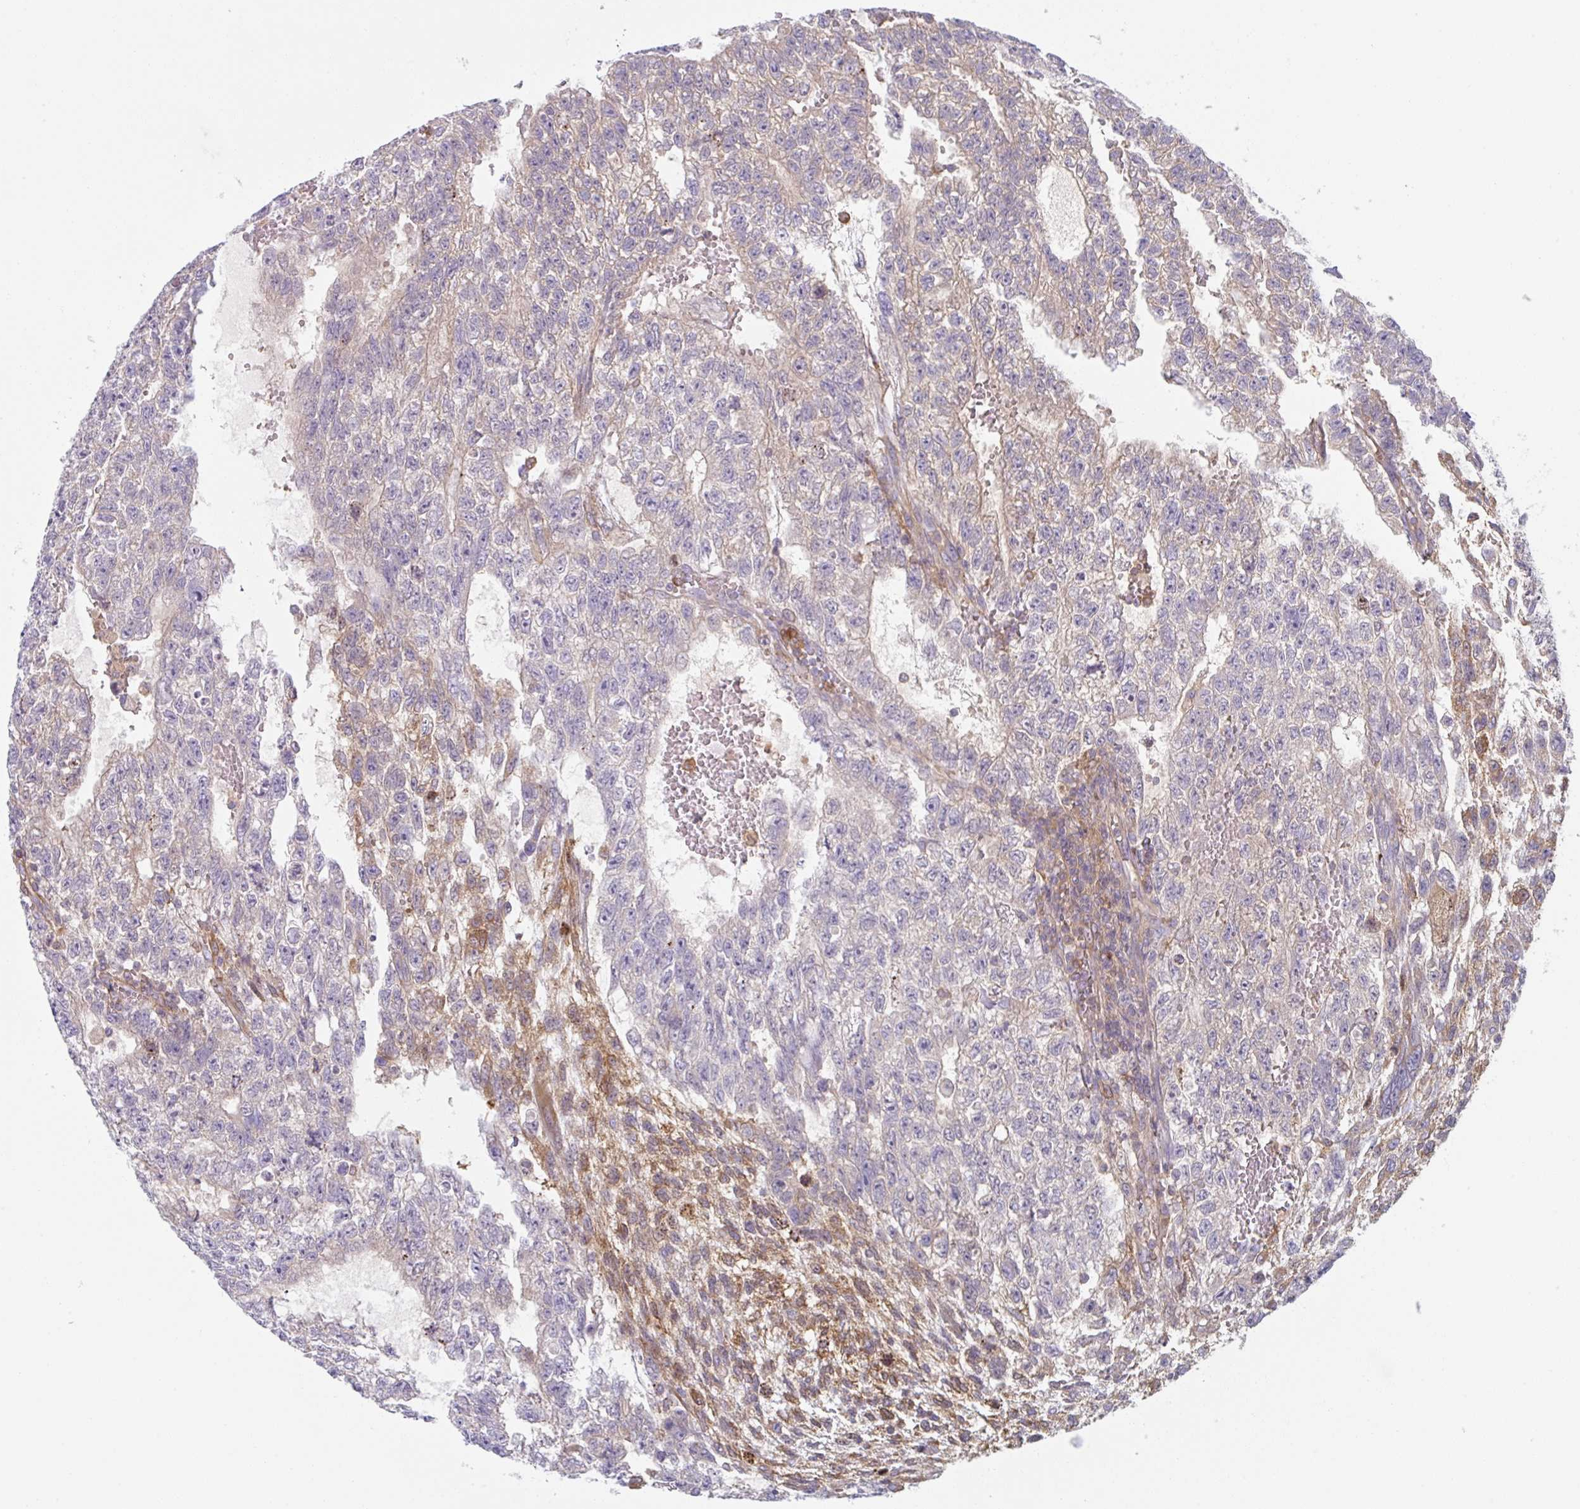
{"staining": {"intensity": "moderate", "quantity": "<25%", "location": "cytoplasmic/membranous"}, "tissue": "testis cancer", "cell_type": "Tumor cells", "image_type": "cancer", "snomed": [{"axis": "morphology", "description": "Carcinoma, Embryonal, NOS"}, {"axis": "topography", "description": "Testis"}], "caption": "IHC histopathology image of neoplastic tissue: human testis cancer stained using immunohistochemistry displays low levels of moderate protein expression localized specifically in the cytoplasmic/membranous of tumor cells, appearing as a cytoplasmic/membranous brown color.", "gene": "AMPD2", "patient": {"sex": "male", "age": 26}}